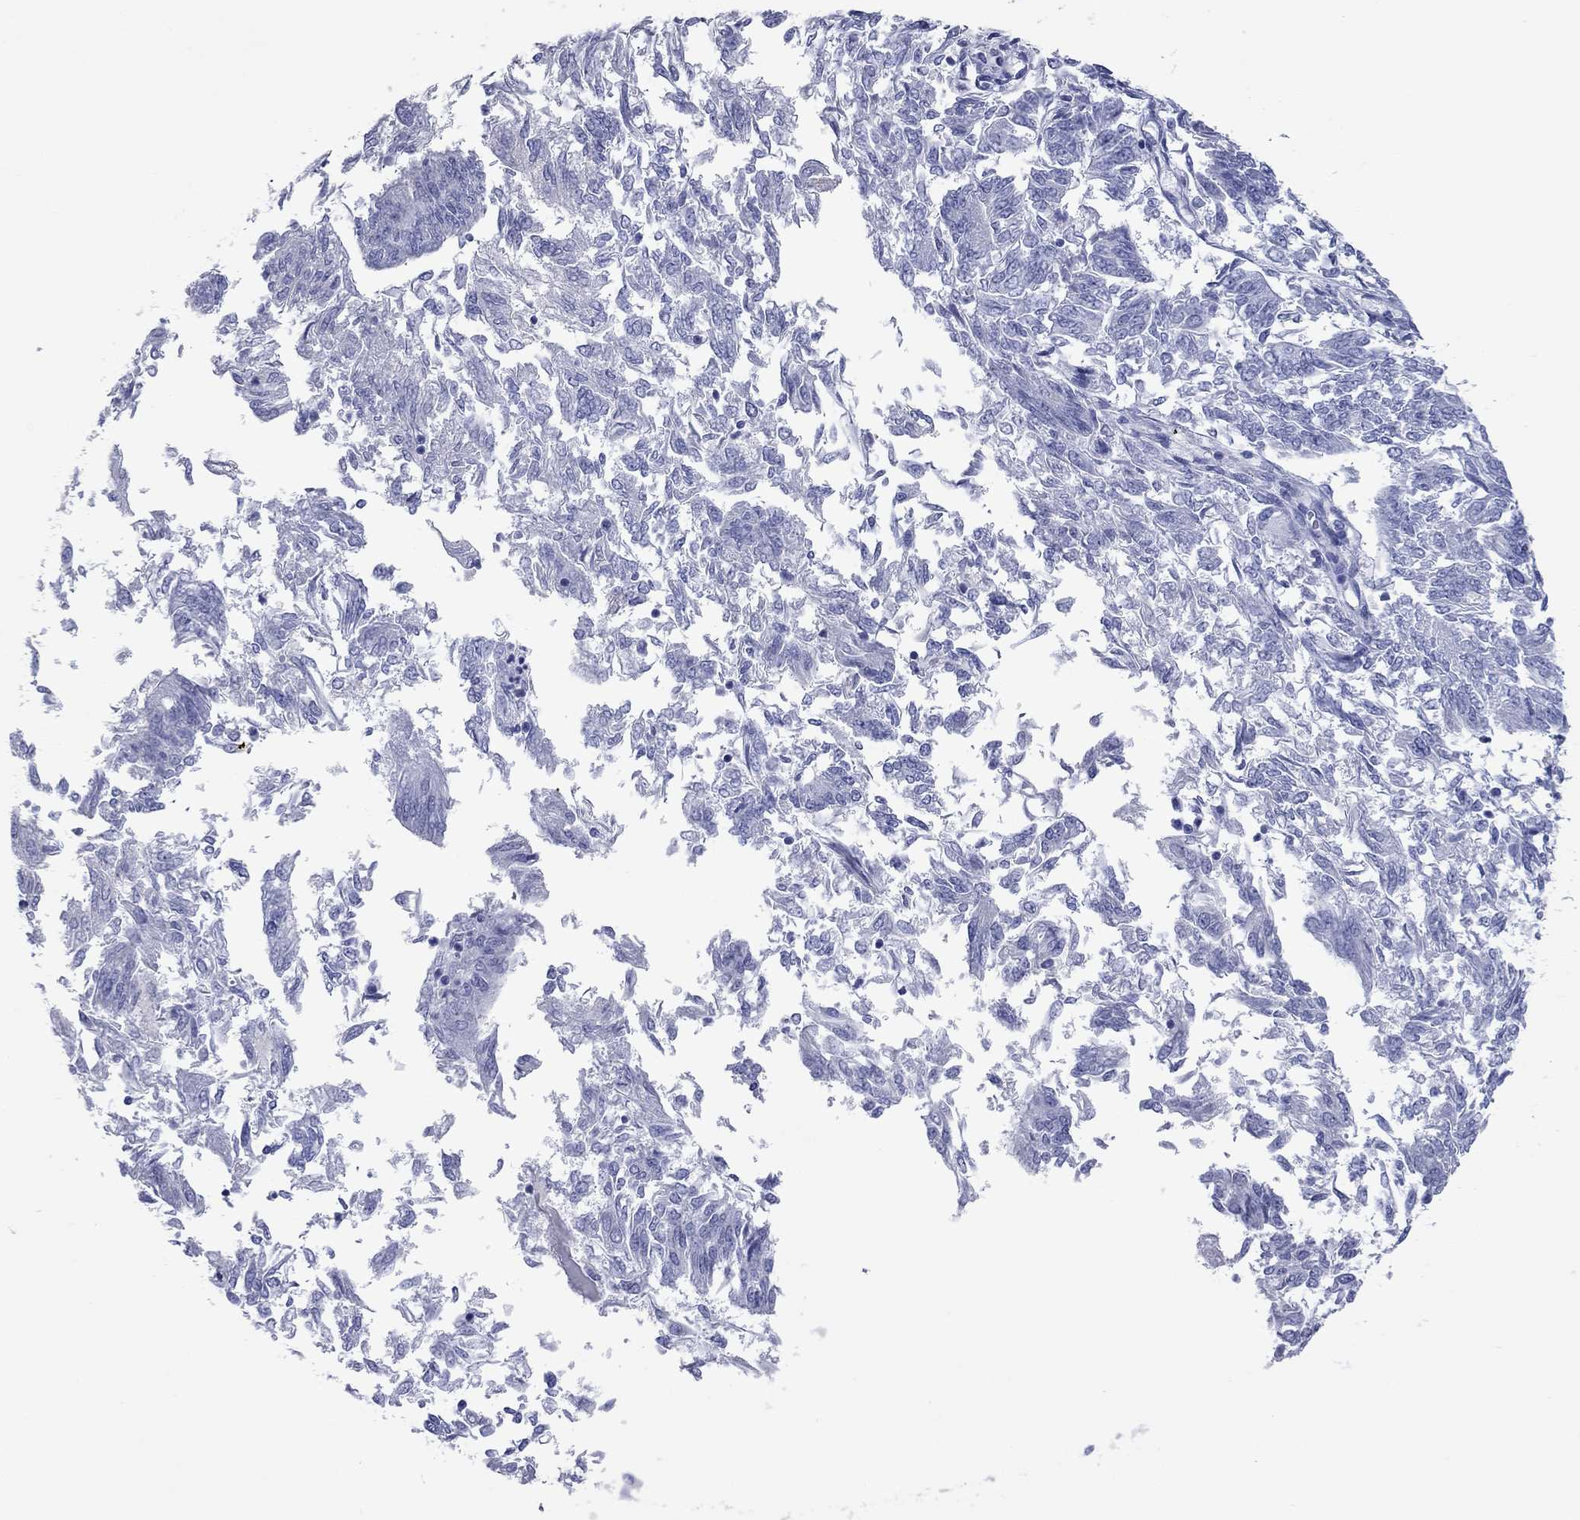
{"staining": {"intensity": "negative", "quantity": "none", "location": "none"}, "tissue": "endometrial cancer", "cell_type": "Tumor cells", "image_type": "cancer", "snomed": [{"axis": "morphology", "description": "Adenocarcinoma, NOS"}, {"axis": "topography", "description": "Endometrium"}], "caption": "IHC histopathology image of human adenocarcinoma (endometrial) stained for a protein (brown), which demonstrates no staining in tumor cells. (DAB IHC visualized using brightfield microscopy, high magnification).", "gene": "VSIG10", "patient": {"sex": "female", "age": 58}}